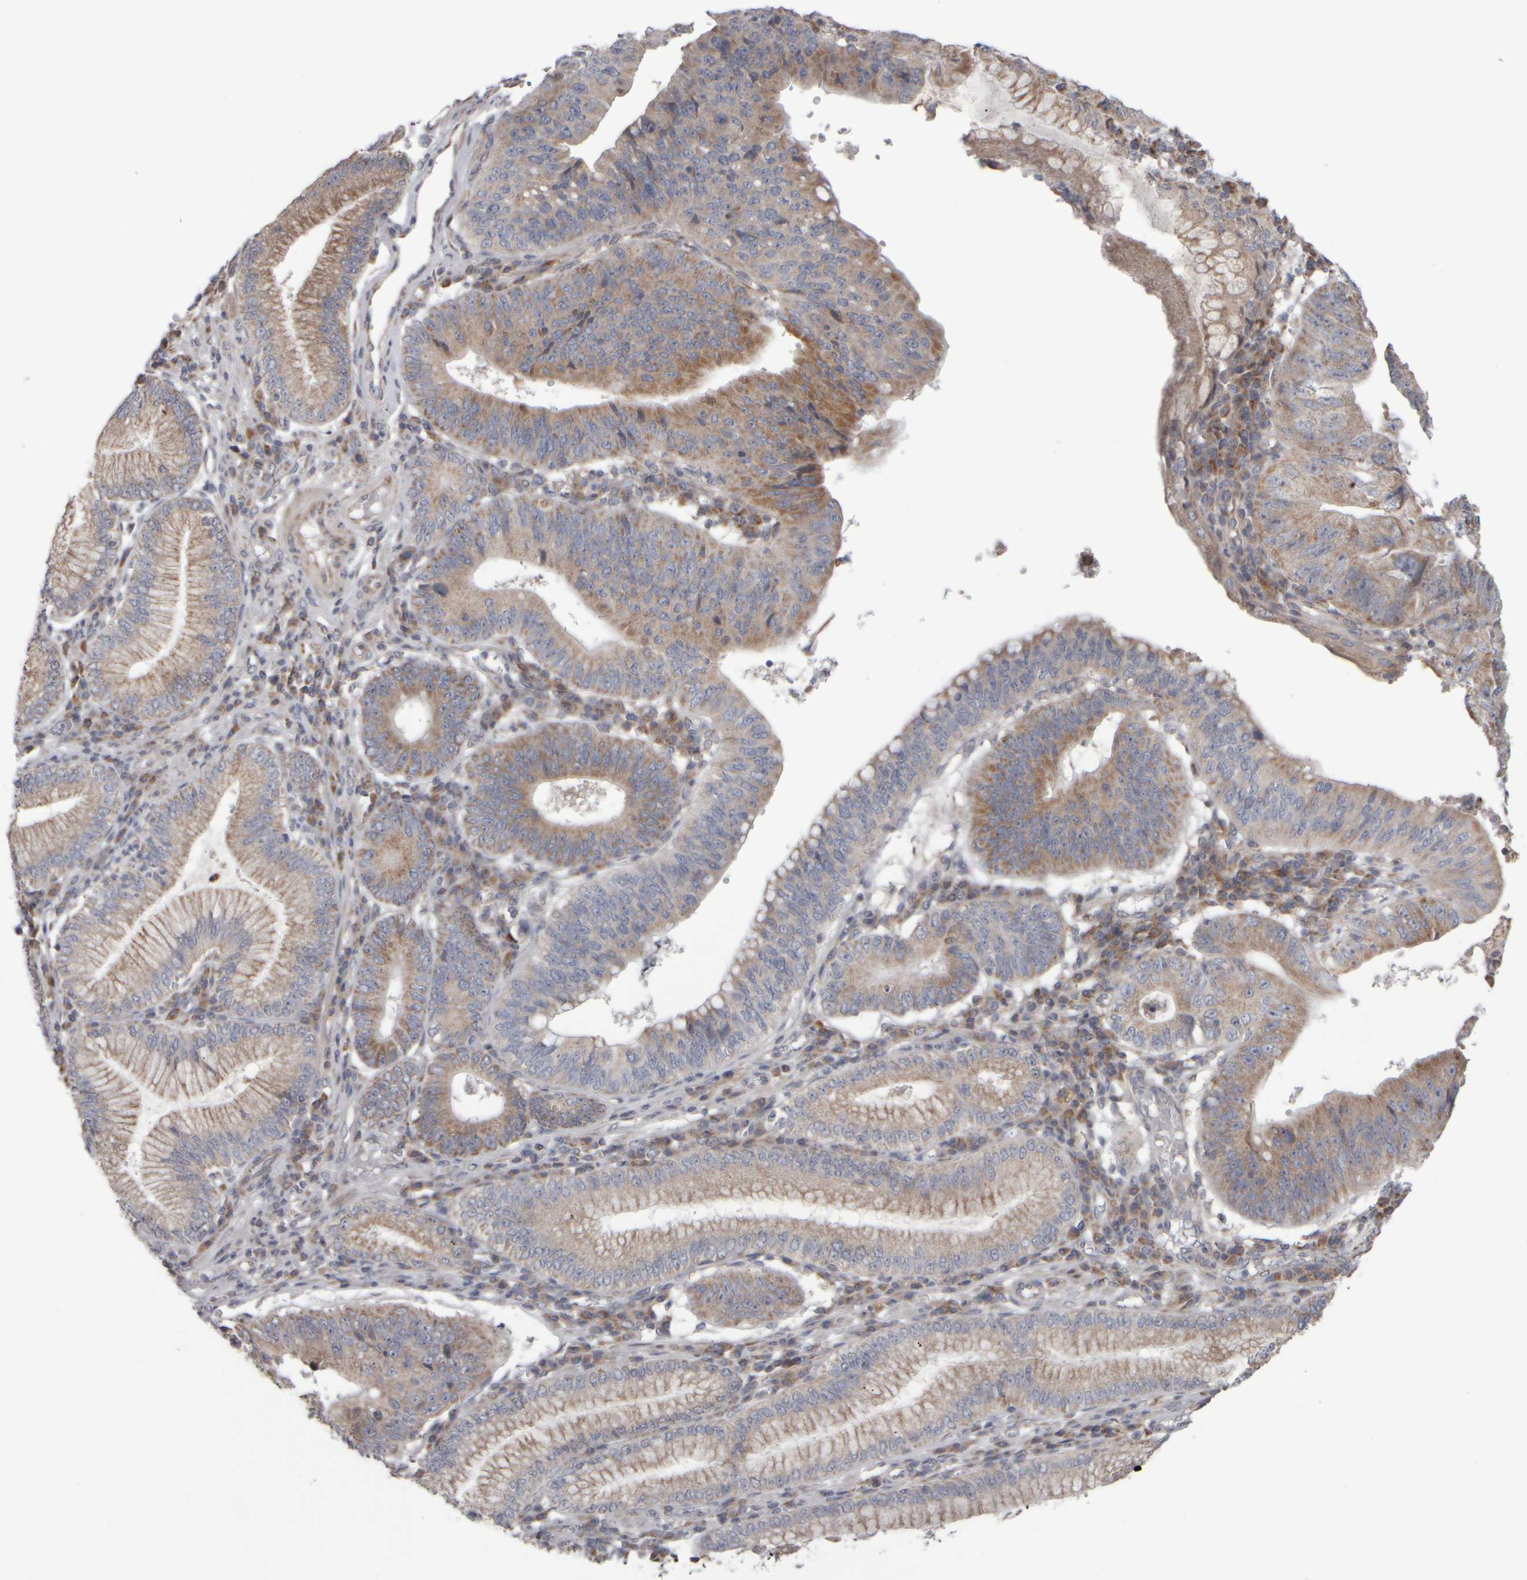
{"staining": {"intensity": "moderate", "quantity": ">75%", "location": "cytoplasmic/membranous"}, "tissue": "stomach cancer", "cell_type": "Tumor cells", "image_type": "cancer", "snomed": [{"axis": "morphology", "description": "Adenocarcinoma, NOS"}, {"axis": "topography", "description": "Stomach"}], "caption": "Immunohistochemistry of human stomach adenocarcinoma exhibits medium levels of moderate cytoplasmic/membranous expression in about >75% of tumor cells. The protein is stained brown, and the nuclei are stained in blue (DAB IHC with brightfield microscopy, high magnification).", "gene": "SCO1", "patient": {"sex": "male", "age": 59}}